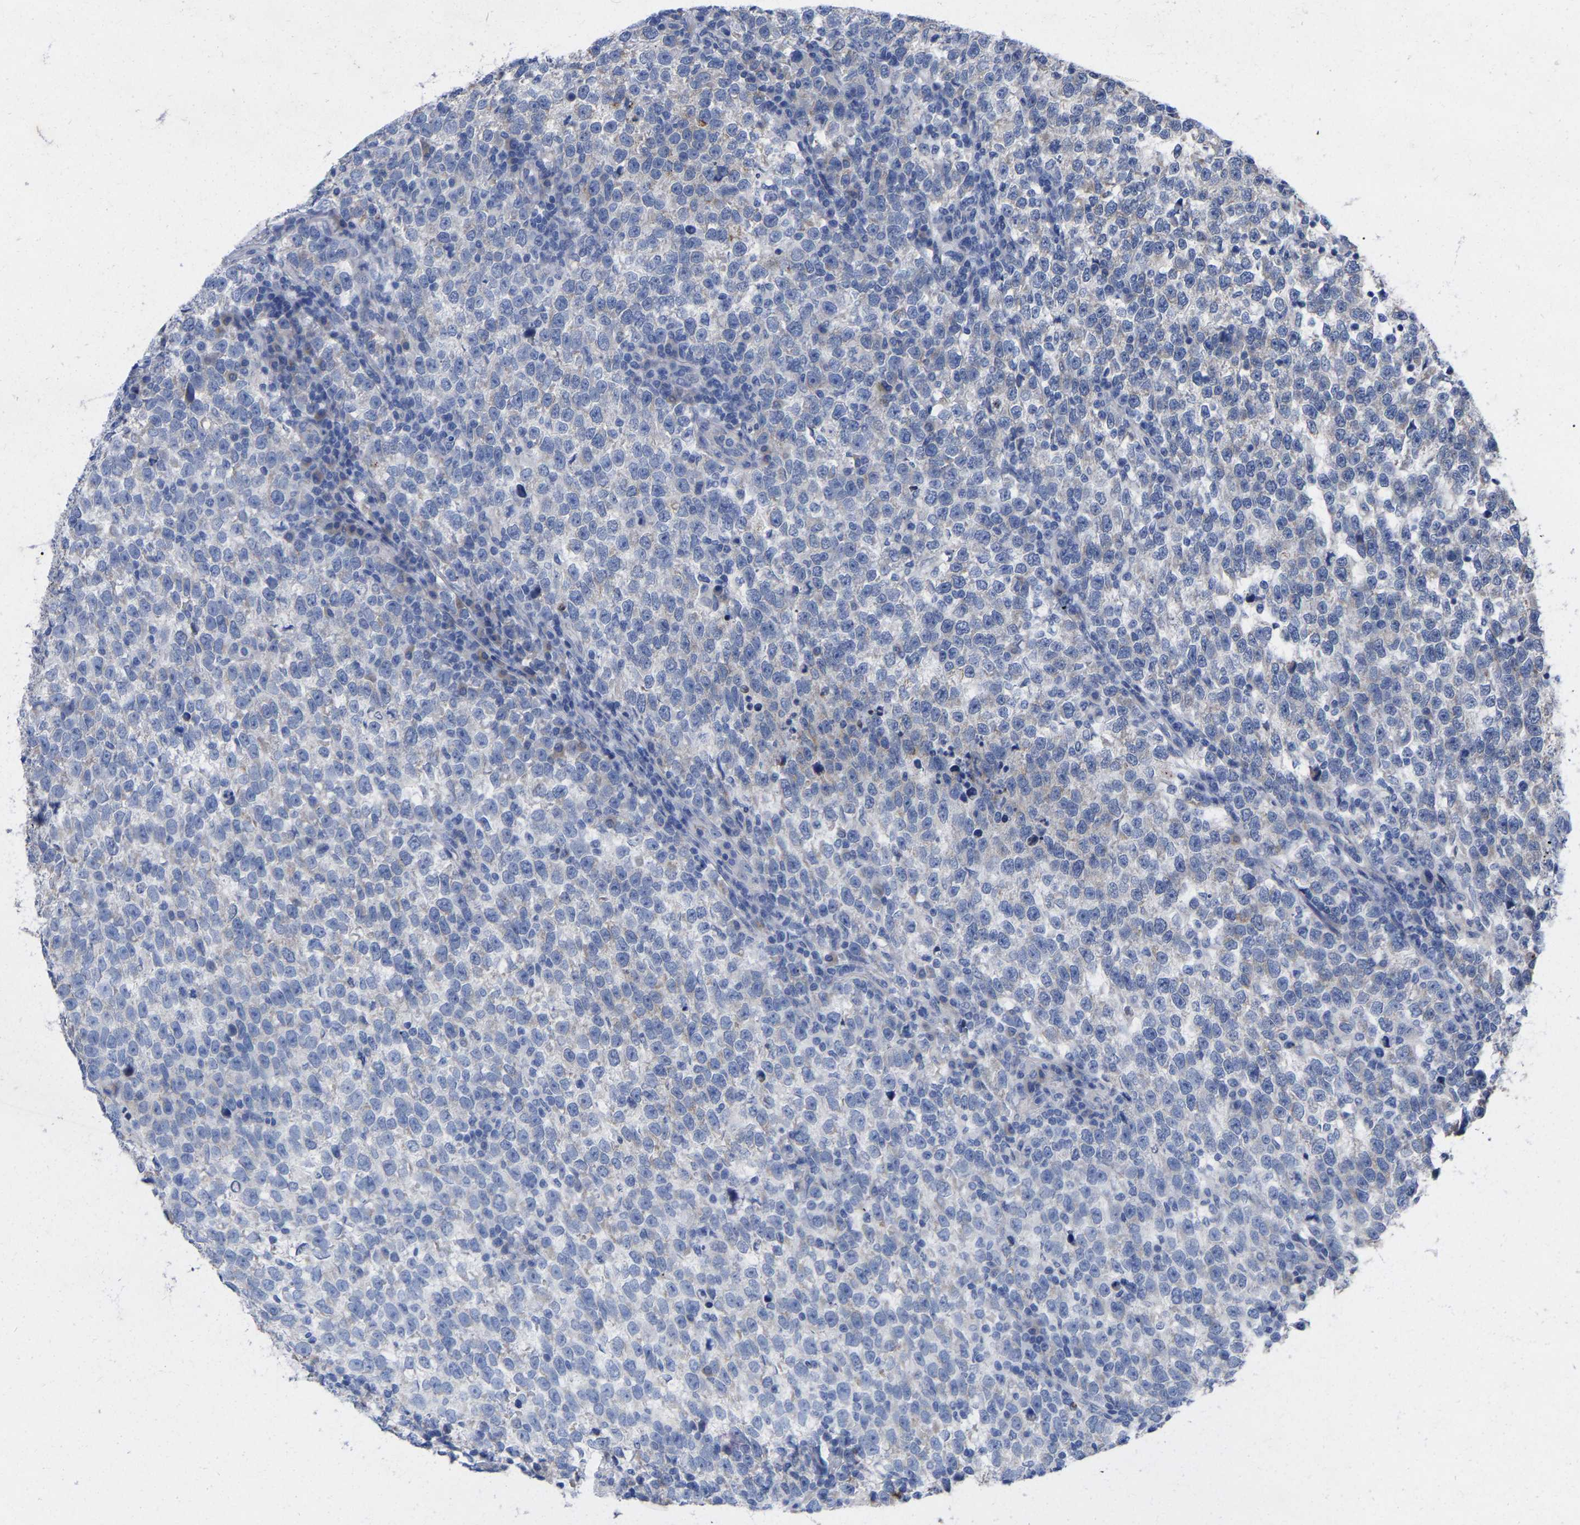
{"staining": {"intensity": "negative", "quantity": "none", "location": "none"}, "tissue": "testis cancer", "cell_type": "Tumor cells", "image_type": "cancer", "snomed": [{"axis": "morphology", "description": "Normal tissue, NOS"}, {"axis": "morphology", "description": "Seminoma, NOS"}, {"axis": "topography", "description": "Testis"}], "caption": "Photomicrograph shows no significant protein expression in tumor cells of testis seminoma.", "gene": "STRIP2", "patient": {"sex": "male", "age": 43}}